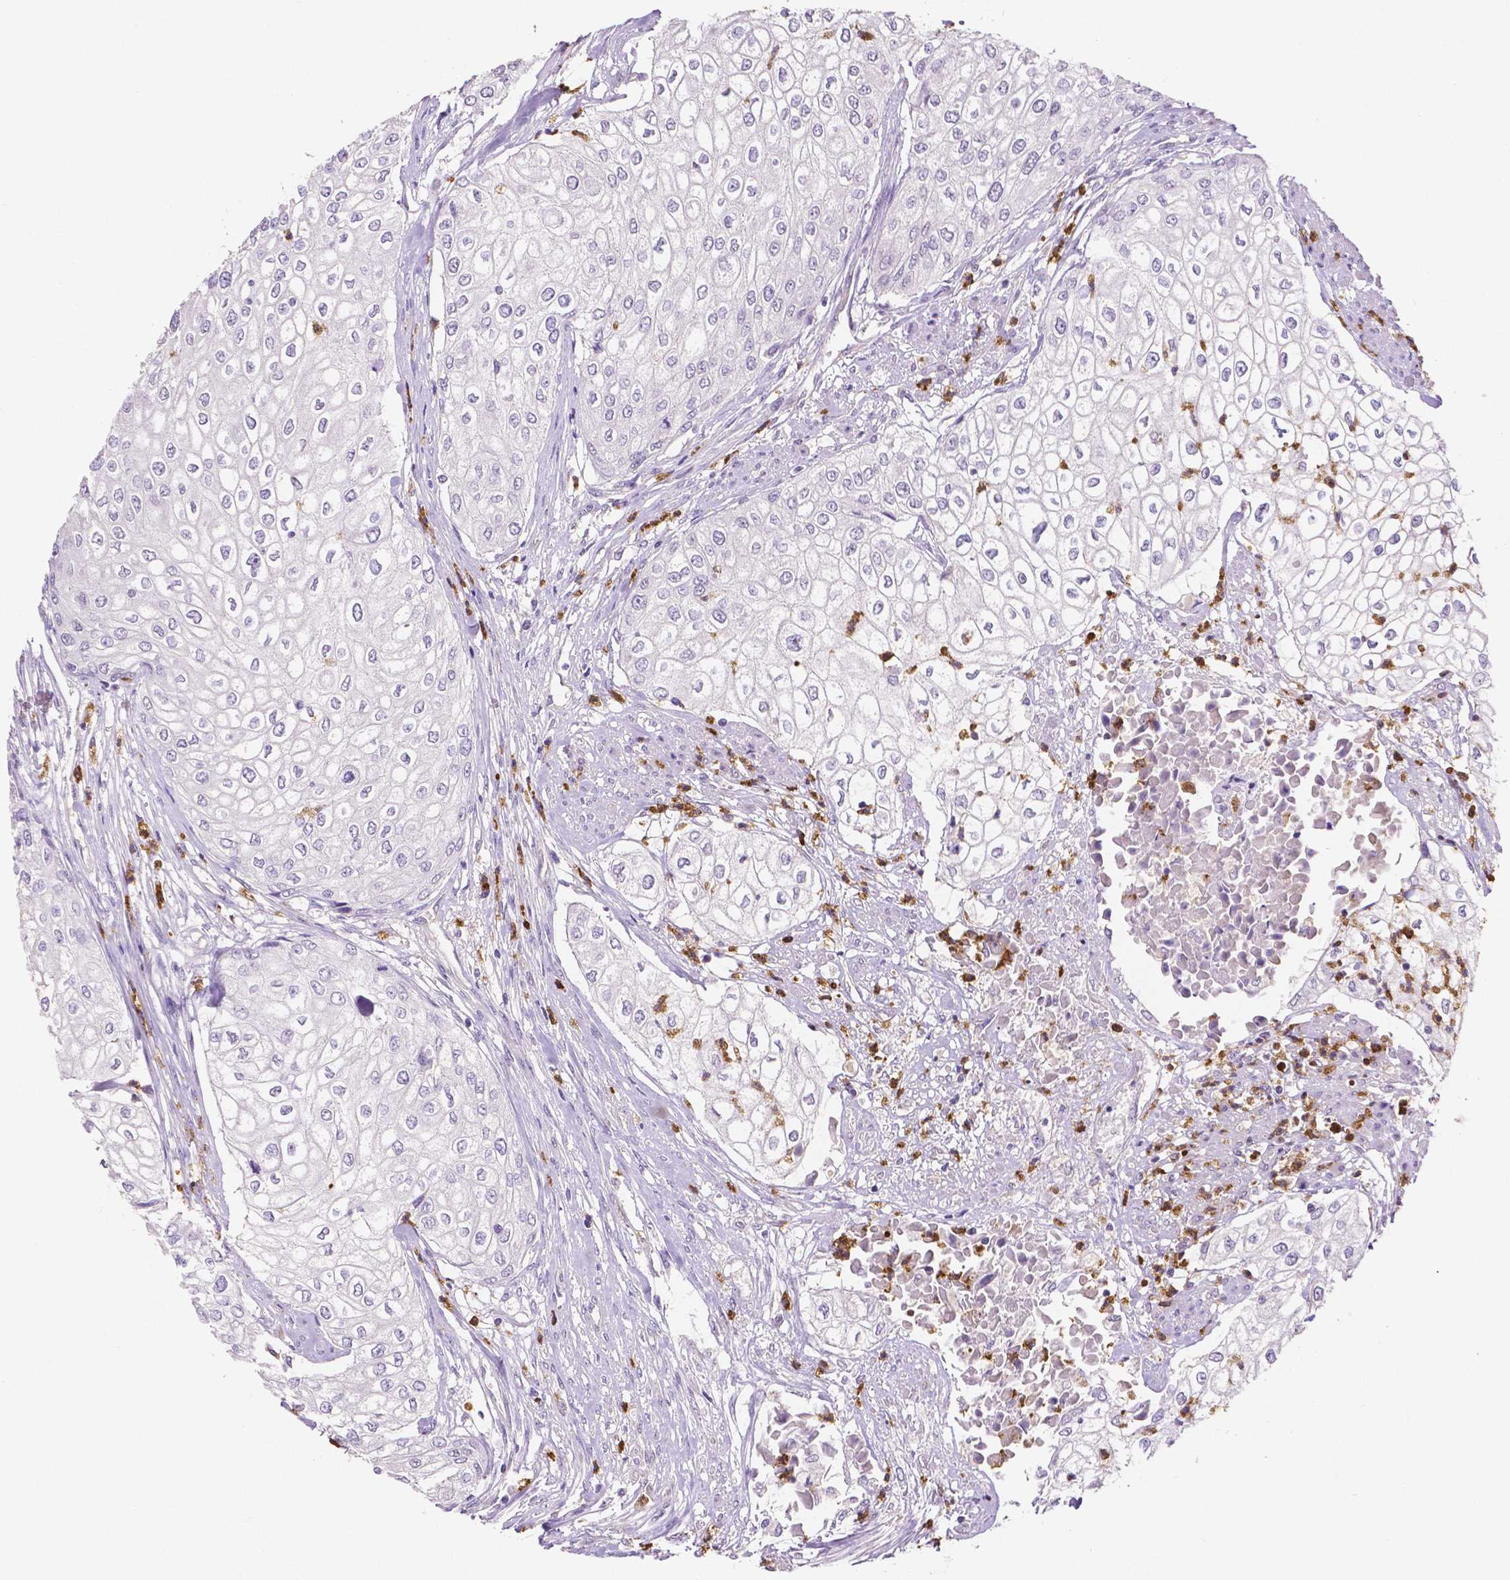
{"staining": {"intensity": "negative", "quantity": "none", "location": "none"}, "tissue": "urothelial cancer", "cell_type": "Tumor cells", "image_type": "cancer", "snomed": [{"axis": "morphology", "description": "Urothelial carcinoma, High grade"}, {"axis": "topography", "description": "Urinary bladder"}], "caption": "Micrograph shows no significant protein staining in tumor cells of urothelial cancer.", "gene": "MMP9", "patient": {"sex": "male", "age": 62}}